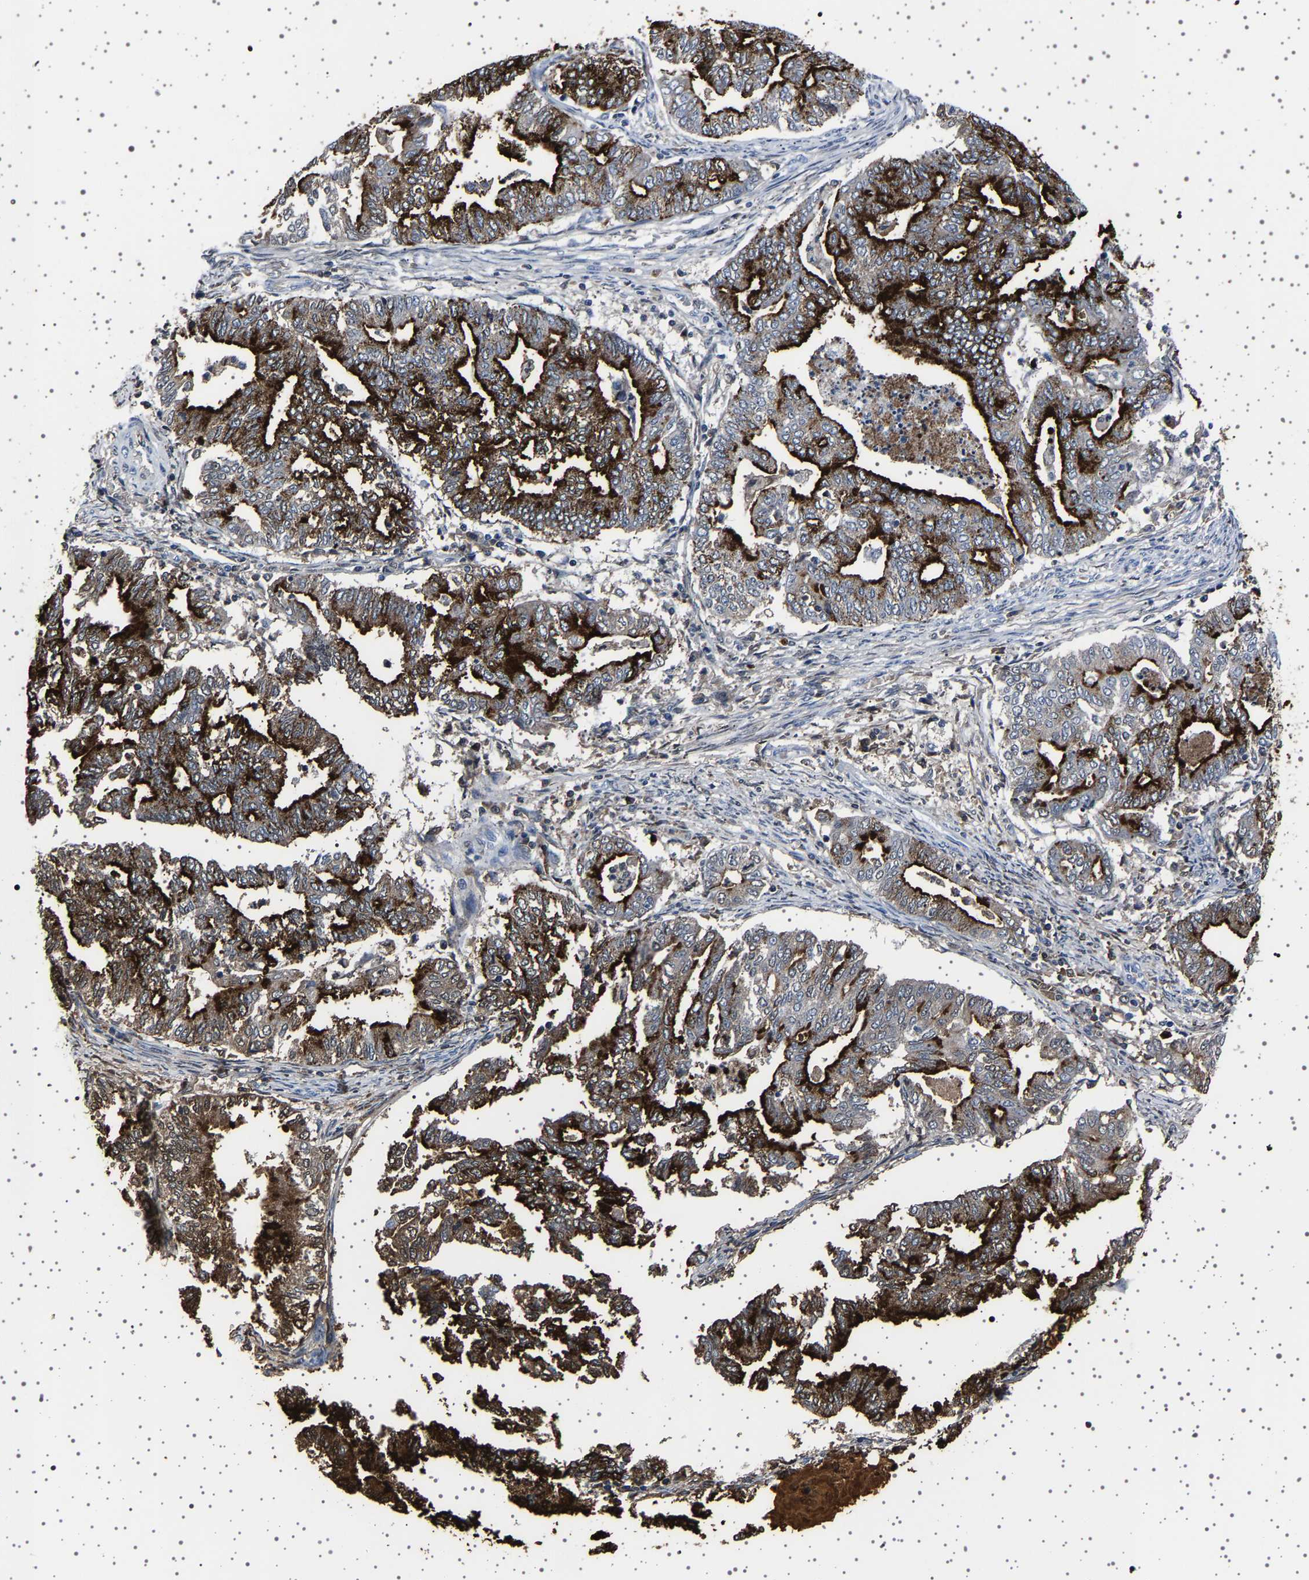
{"staining": {"intensity": "strong", "quantity": ">75%", "location": "cytoplasmic/membranous"}, "tissue": "endometrial cancer", "cell_type": "Tumor cells", "image_type": "cancer", "snomed": [{"axis": "morphology", "description": "Adenocarcinoma, NOS"}, {"axis": "topography", "description": "Endometrium"}], "caption": "Immunohistochemical staining of human endometrial adenocarcinoma displays high levels of strong cytoplasmic/membranous staining in approximately >75% of tumor cells.", "gene": "TFF3", "patient": {"sex": "female", "age": 79}}